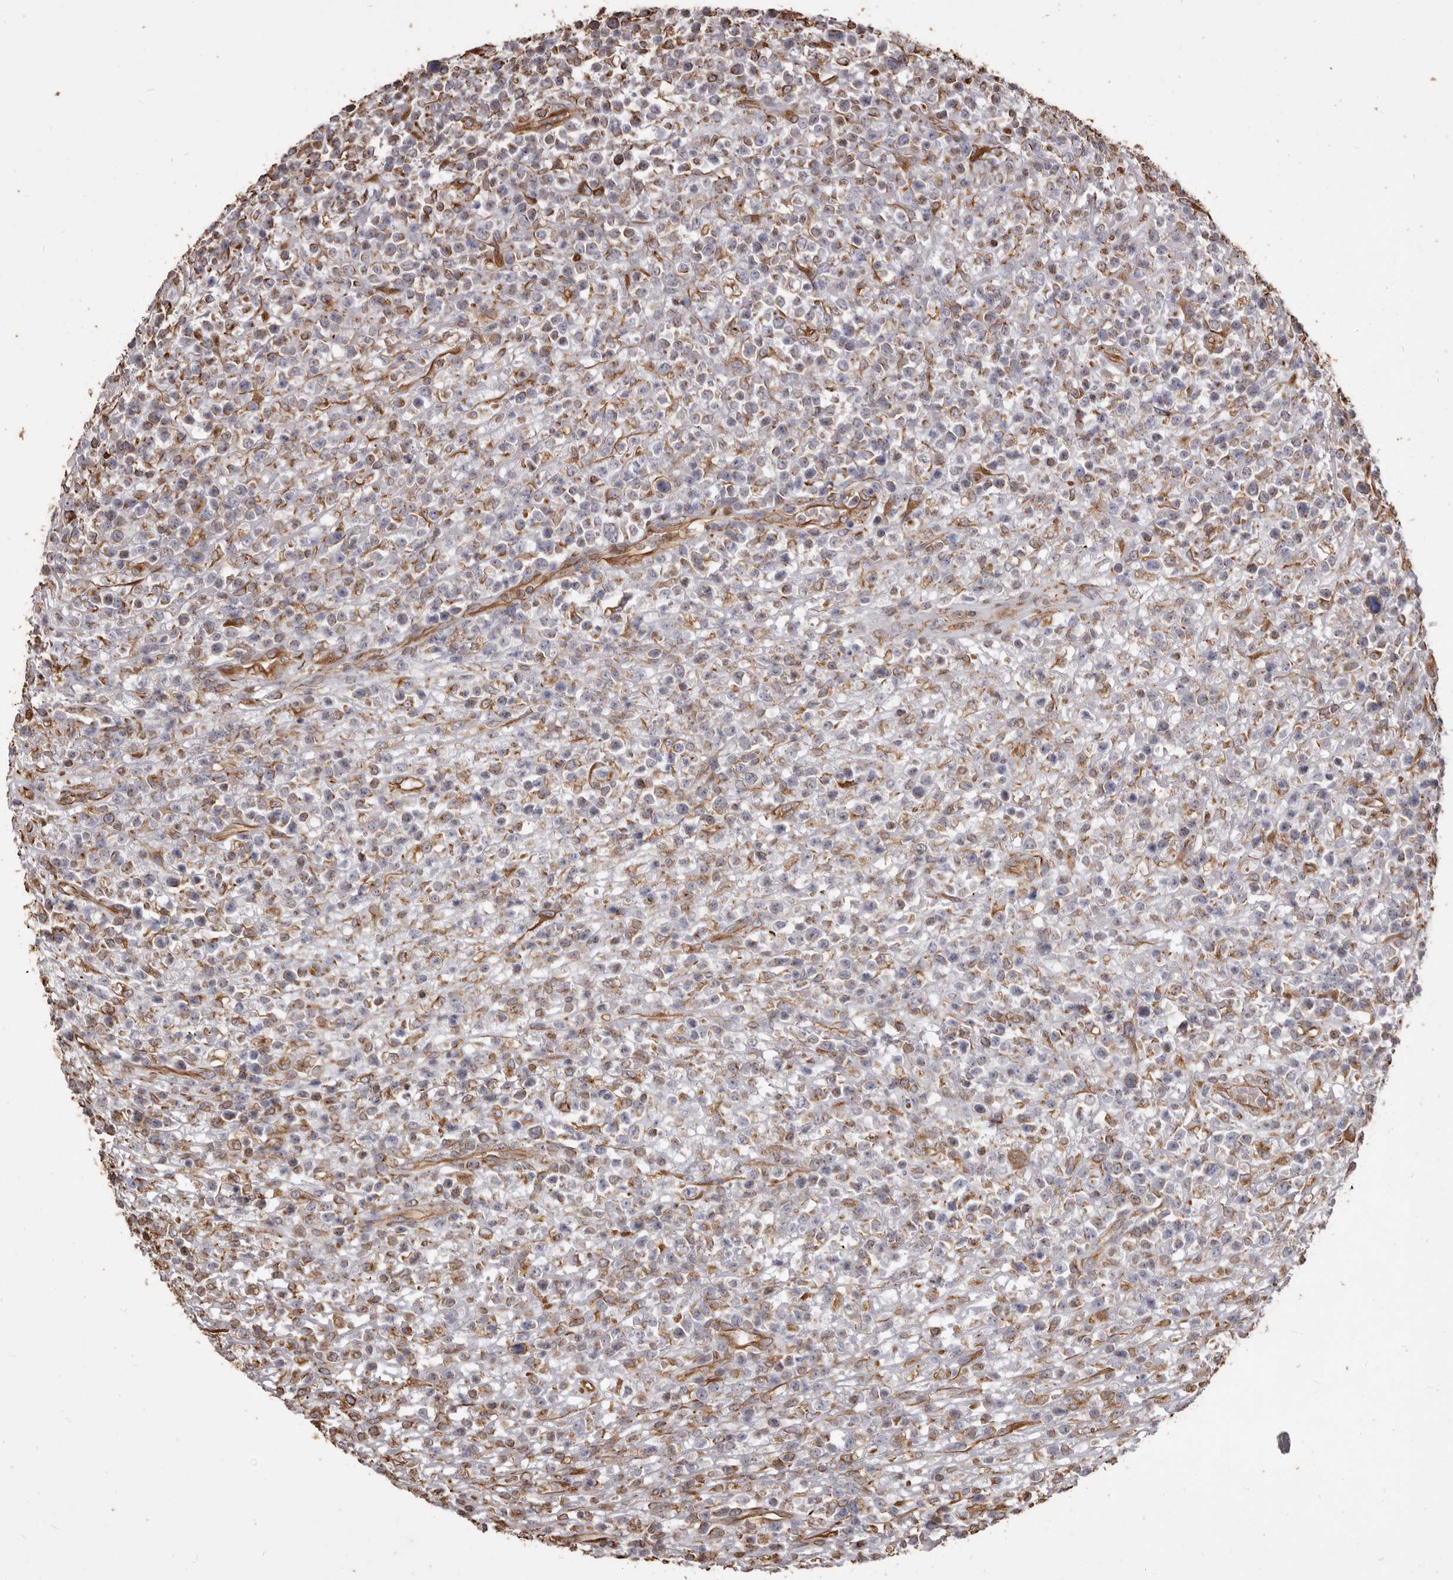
{"staining": {"intensity": "moderate", "quantity": "<25%", "location": "cytoplasmic/membranous"}, "tissue": "lymphoma", "cell_type": "Tumor cells", "image_type": "cancer", "snomed": [{"axis": "morphology", "description": "Malignant lymphoma, non-Hodgkin's type, High grade"}, {"axis": "topography", "description": "Colon"}], "caption": "Malignant lymphoma, non-Hodgkin's type (high-grade) stained with a brown dye shows moderate cytoplasmic/membranous positive expression in about <25% of tumor cells.", "gene": "MTURN", "patient": {"sex": "female", "age": 53}}